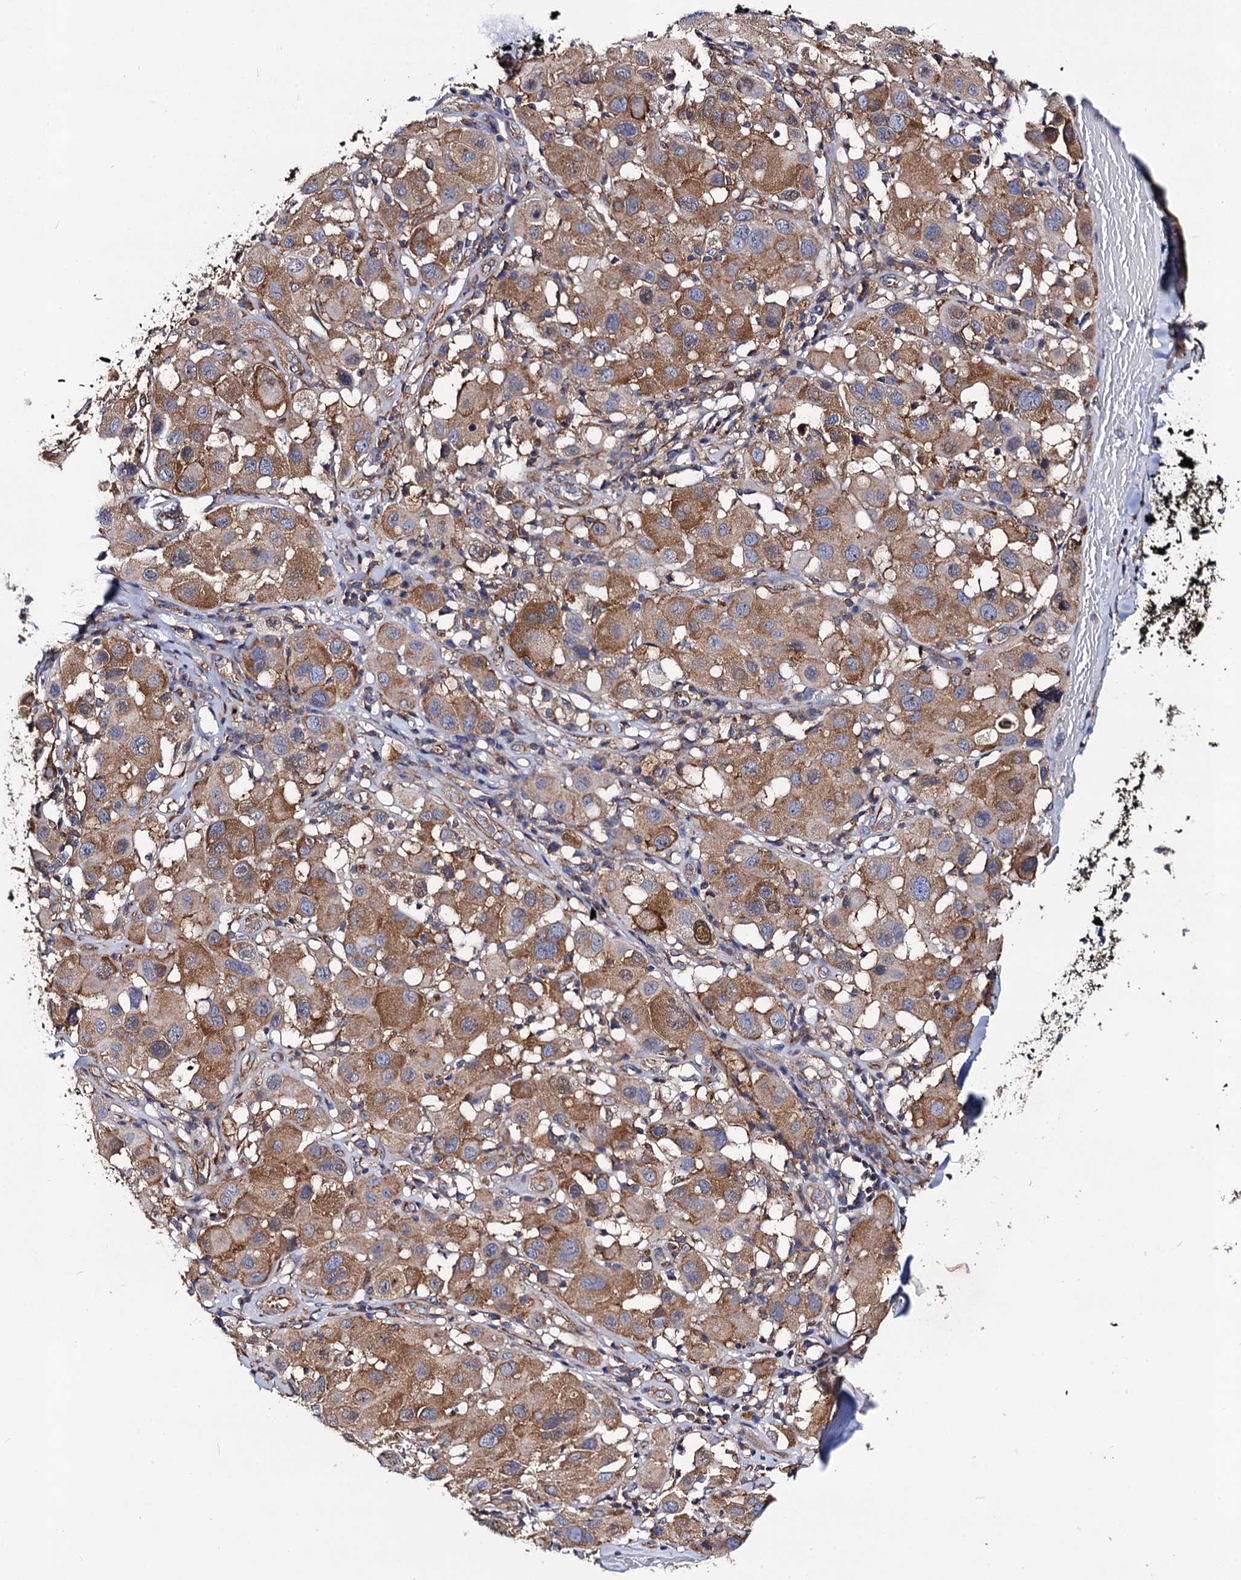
{"staining": {"intensity": "moderate", "quantity": ">75%", "location": "cytoplasmic/membranous"}, "tissue": "melanoma", "cell_type": "Tumor cells", "image_type": "cancer", "snomed": [{"axis": "morphology", "description": "Malignant melanoma, Metastatic site"}, {"axis": "topography", "description": "Skin"}], "caption": "This image demonstrates immunohistochemistry (IHC) staining of malignant melanoma (metastatic site), with medium moderate cytoplasmic/membranous positivity in approximately >75% of tumor cells.", "gene": "DYDC1", "patient": {"sex": "male", "age": 41}}